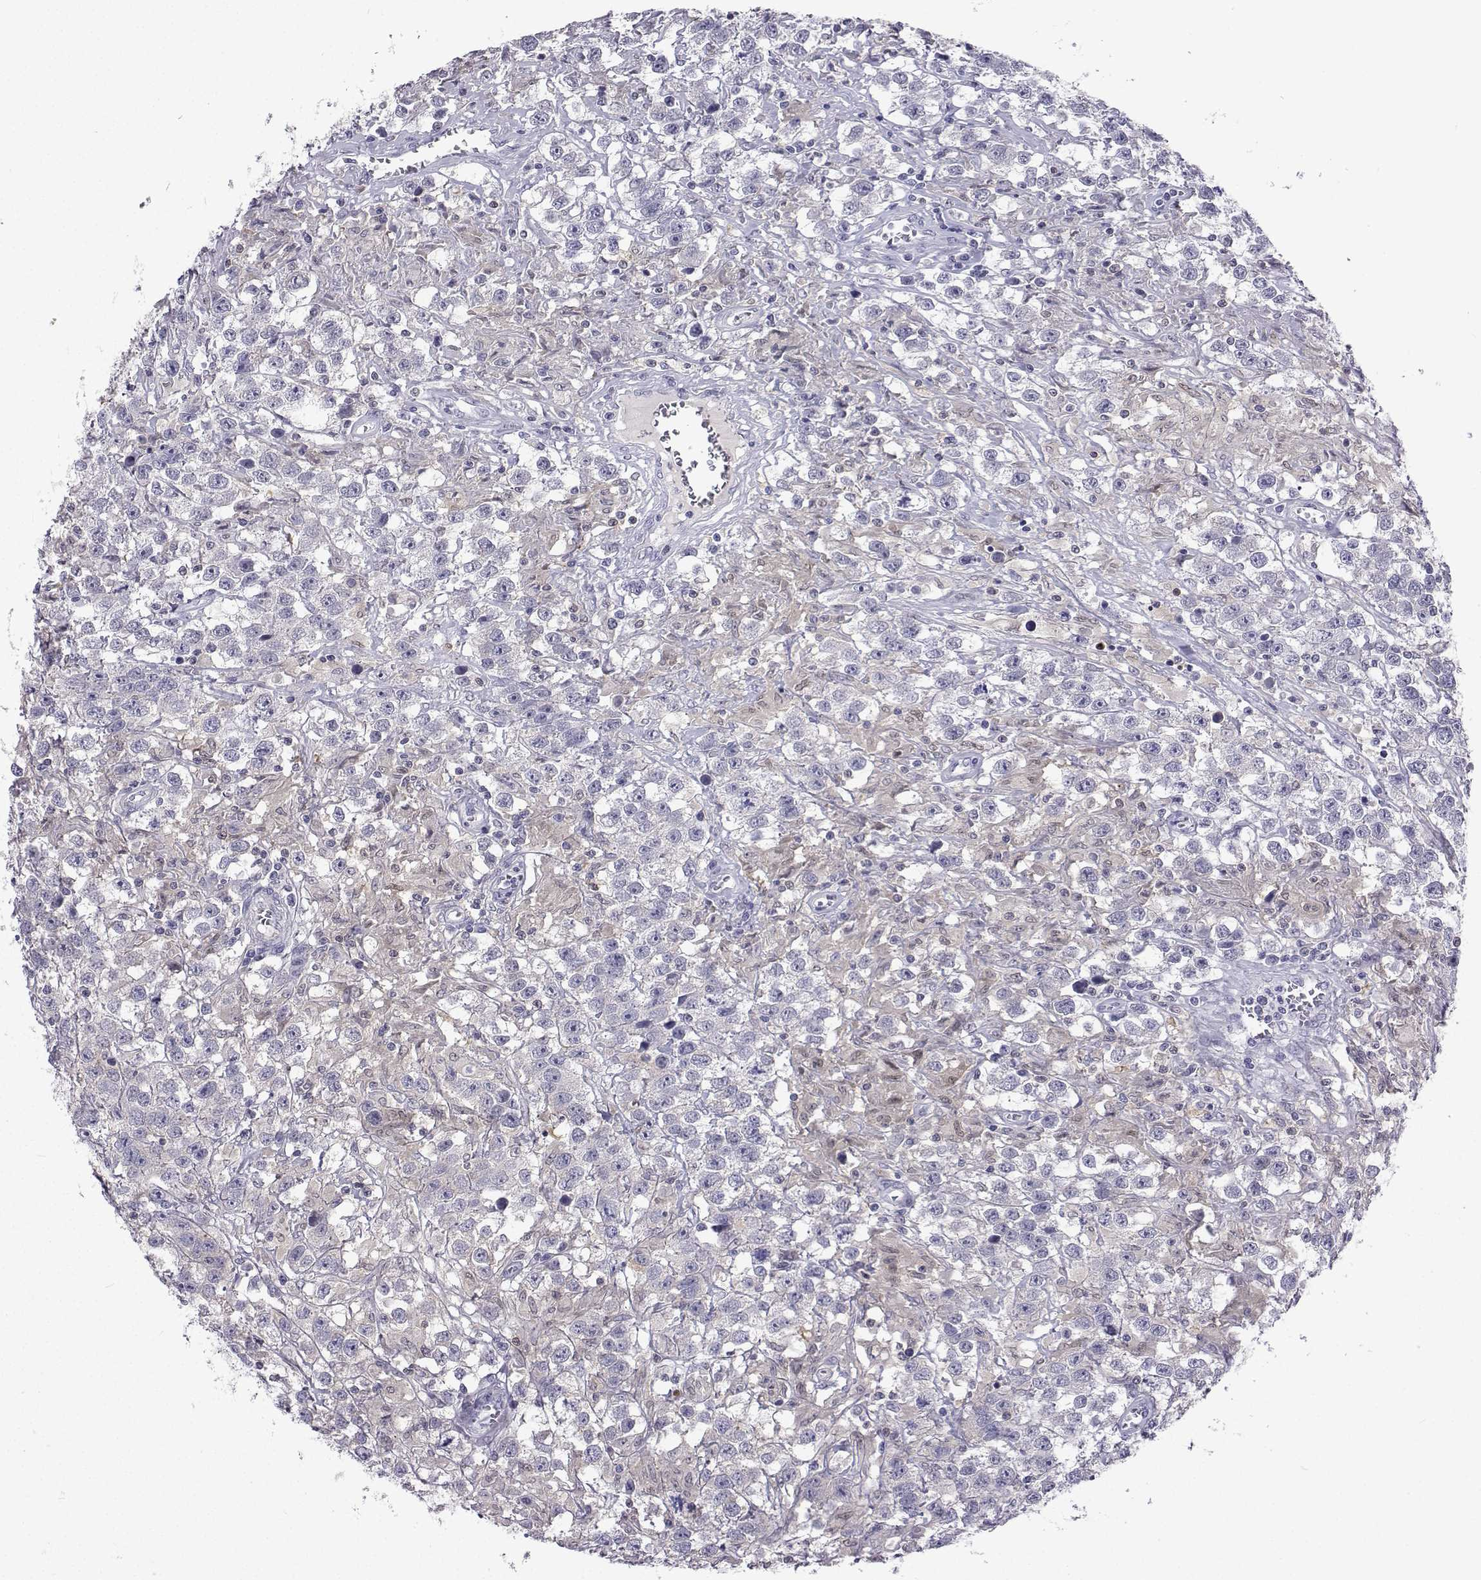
{"staining": {"intensity": "negative", "quantity": "none", "location": "none"}, "tissue": "testis cancer", "cell_type": "Tumor cells", "image_type": "cancer", "snomed": [{"axis": "morphology", "description": "Seminoma, NOS"}, {"axis": "topography", "description": "Testis"}], "caption": "A micrograph of human testis cancer is negative for staining in tumor cells.", "gene": "GALM", "patient": {"sex": "male", "age": 43}}